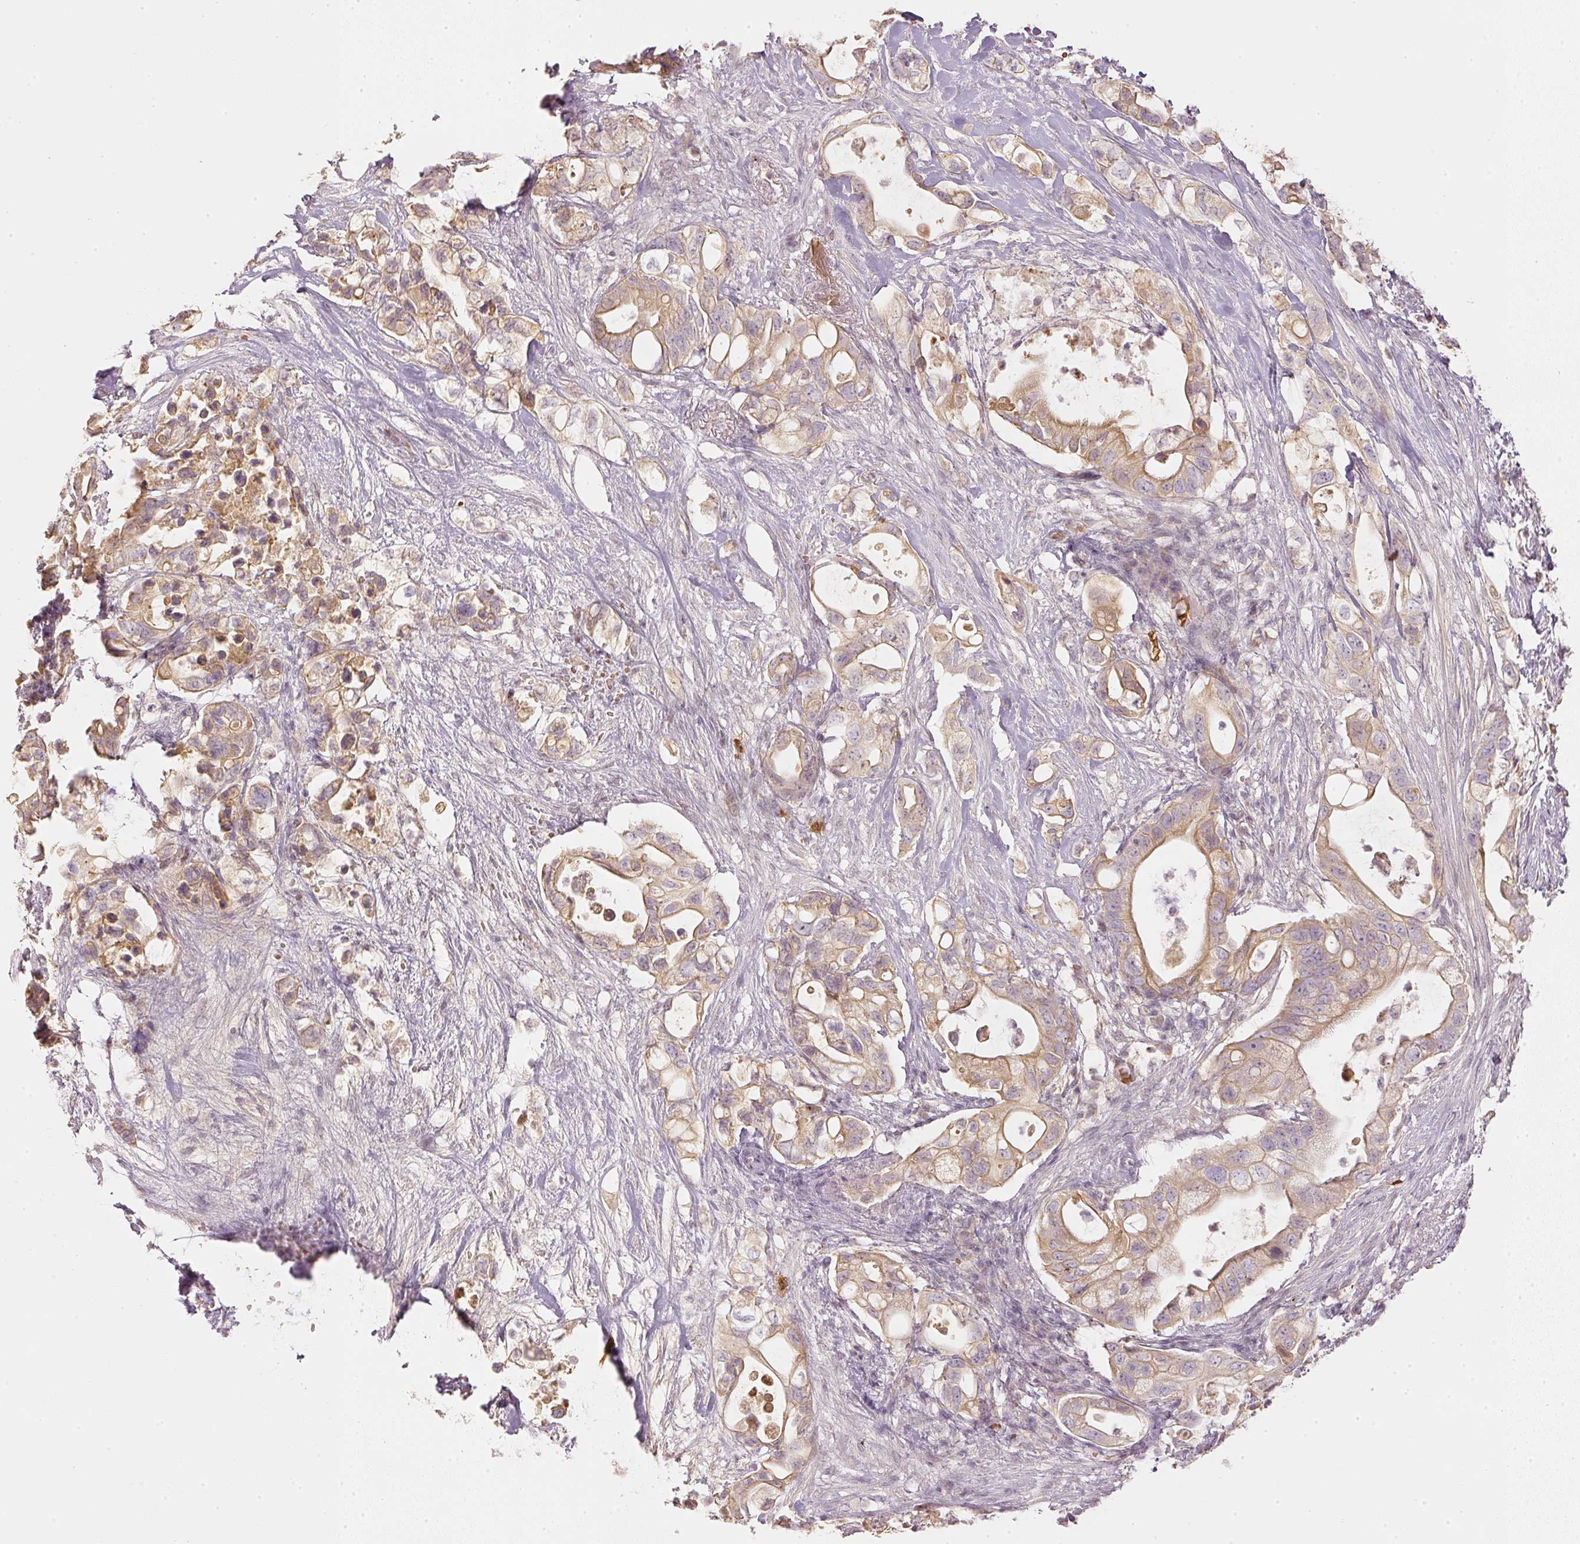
{"staining": {"intensity": "moderate", "quantity": ">75%", "location": "cytoplasmic/membranous"}, "tissue": "pancreatic cancer", "cell_type": "Tumor cells", "image_type": "cancer", "snomed": [{"axis": "morphology", "description": "Adenocarcinoma, NOS"}, {"axis": "topography", "description": "Pancreas"}], "caption": "Protein analysis of pancreatic adenocarcinoma tissue demonstrates moderate cytoplasmic/membranous staining in about >75% of tumor cells.", "gene": "GZMA", "patient": {"sex": "female", "age": 72}}